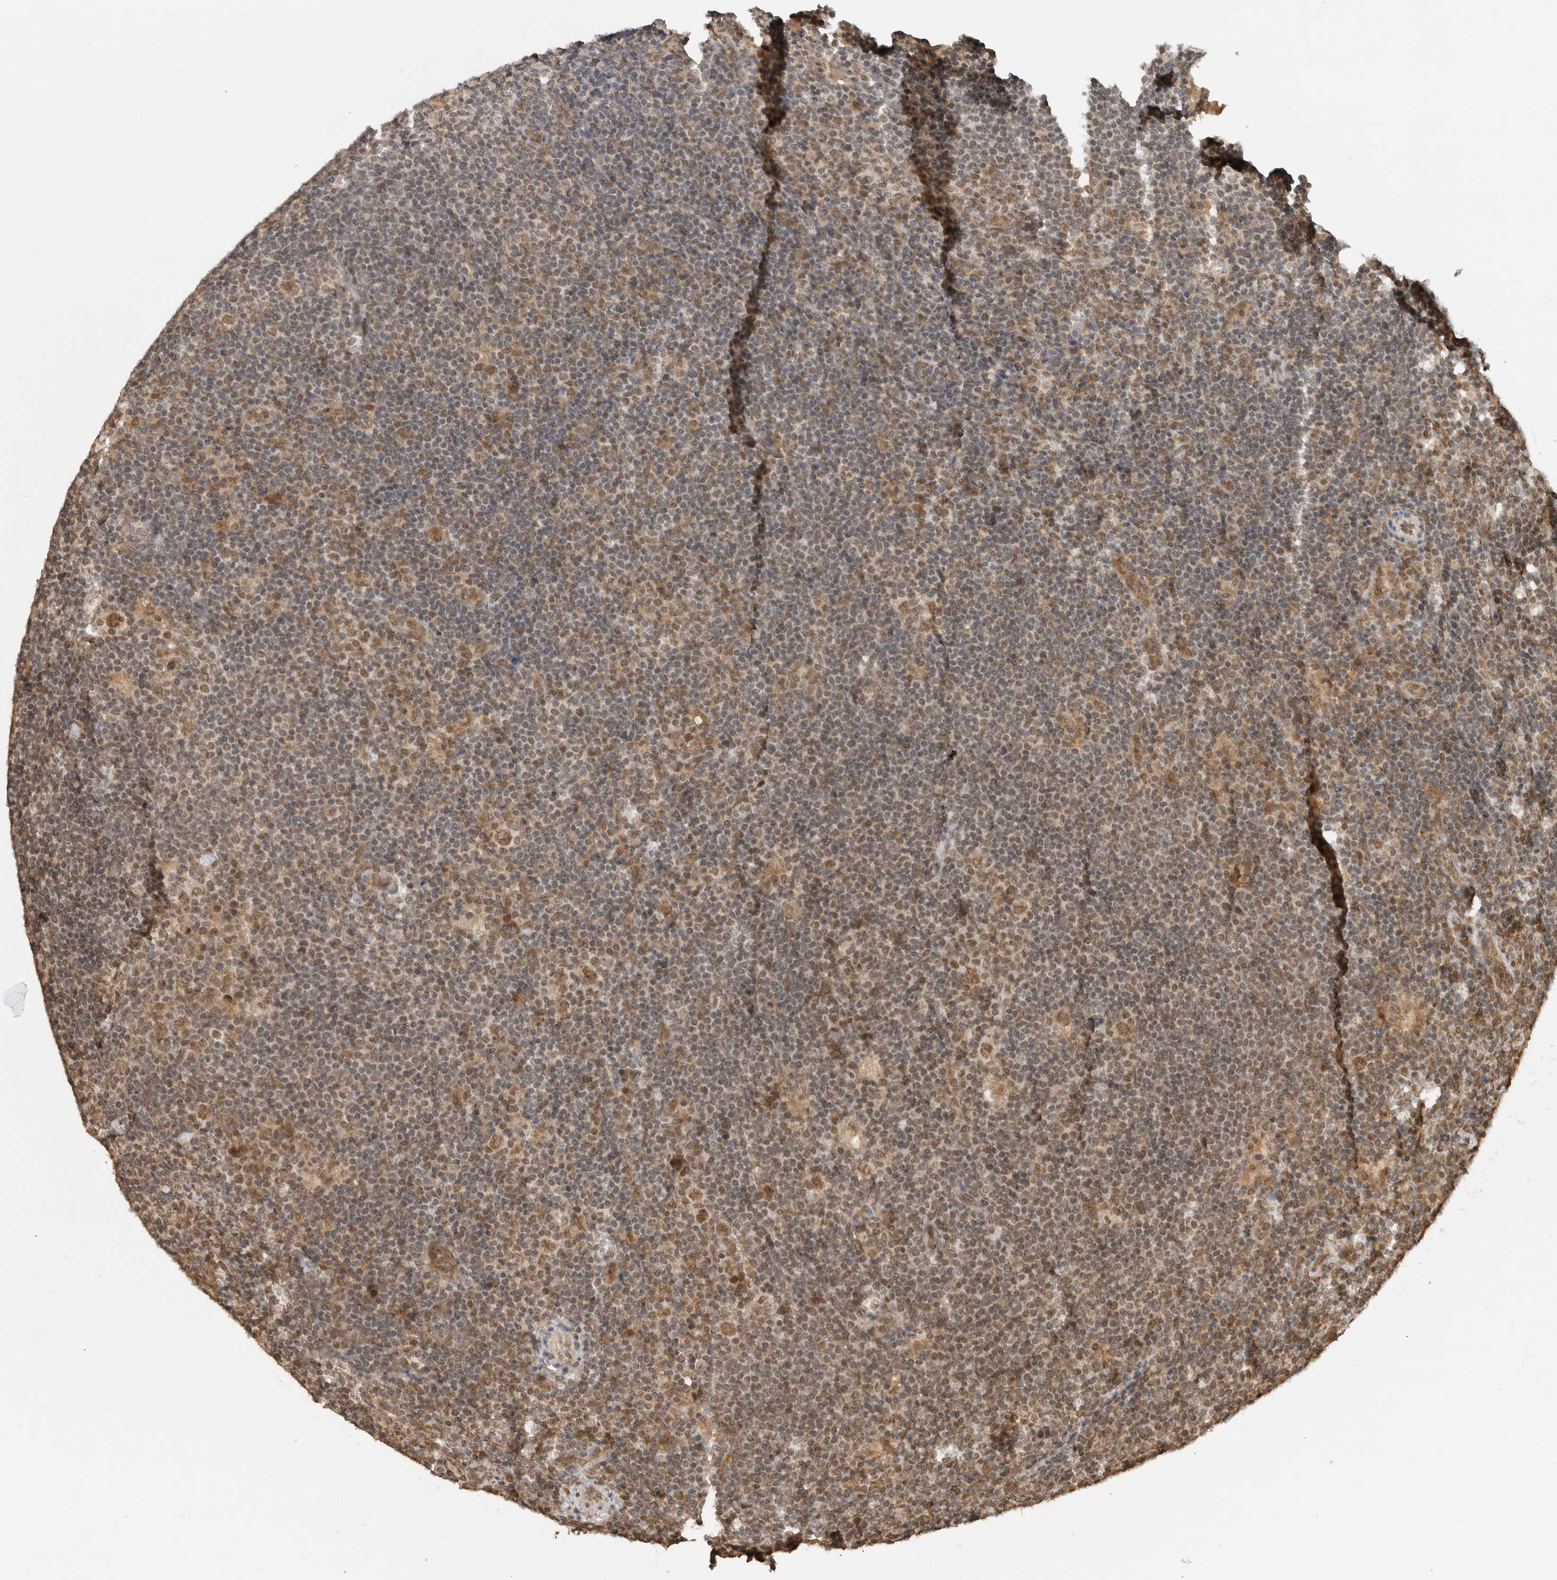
{"staining": {"intensity": "moderate", "quantity": ">75%", "location": "nuclear"}, "tissue": "lymphoma", "cell_type": "Tumor cells", "image_type": "cancer", "snomed": [{"axis": "morphology", "description": "Hodgkin's disease, NOS"}, {"axis": "topography", "description": "Lymph node"}], "caption": "Immunohistochemistry (IHC) (DAB) staining of human lymphoma demonstrates moderate nuclear protein positivity in approximately >75% of tumor cells. (Brightfield microscopy of DAB IHC at high magnification).", "gene": "C1orf21", "patient": {"sex": "female", "age": 57}}